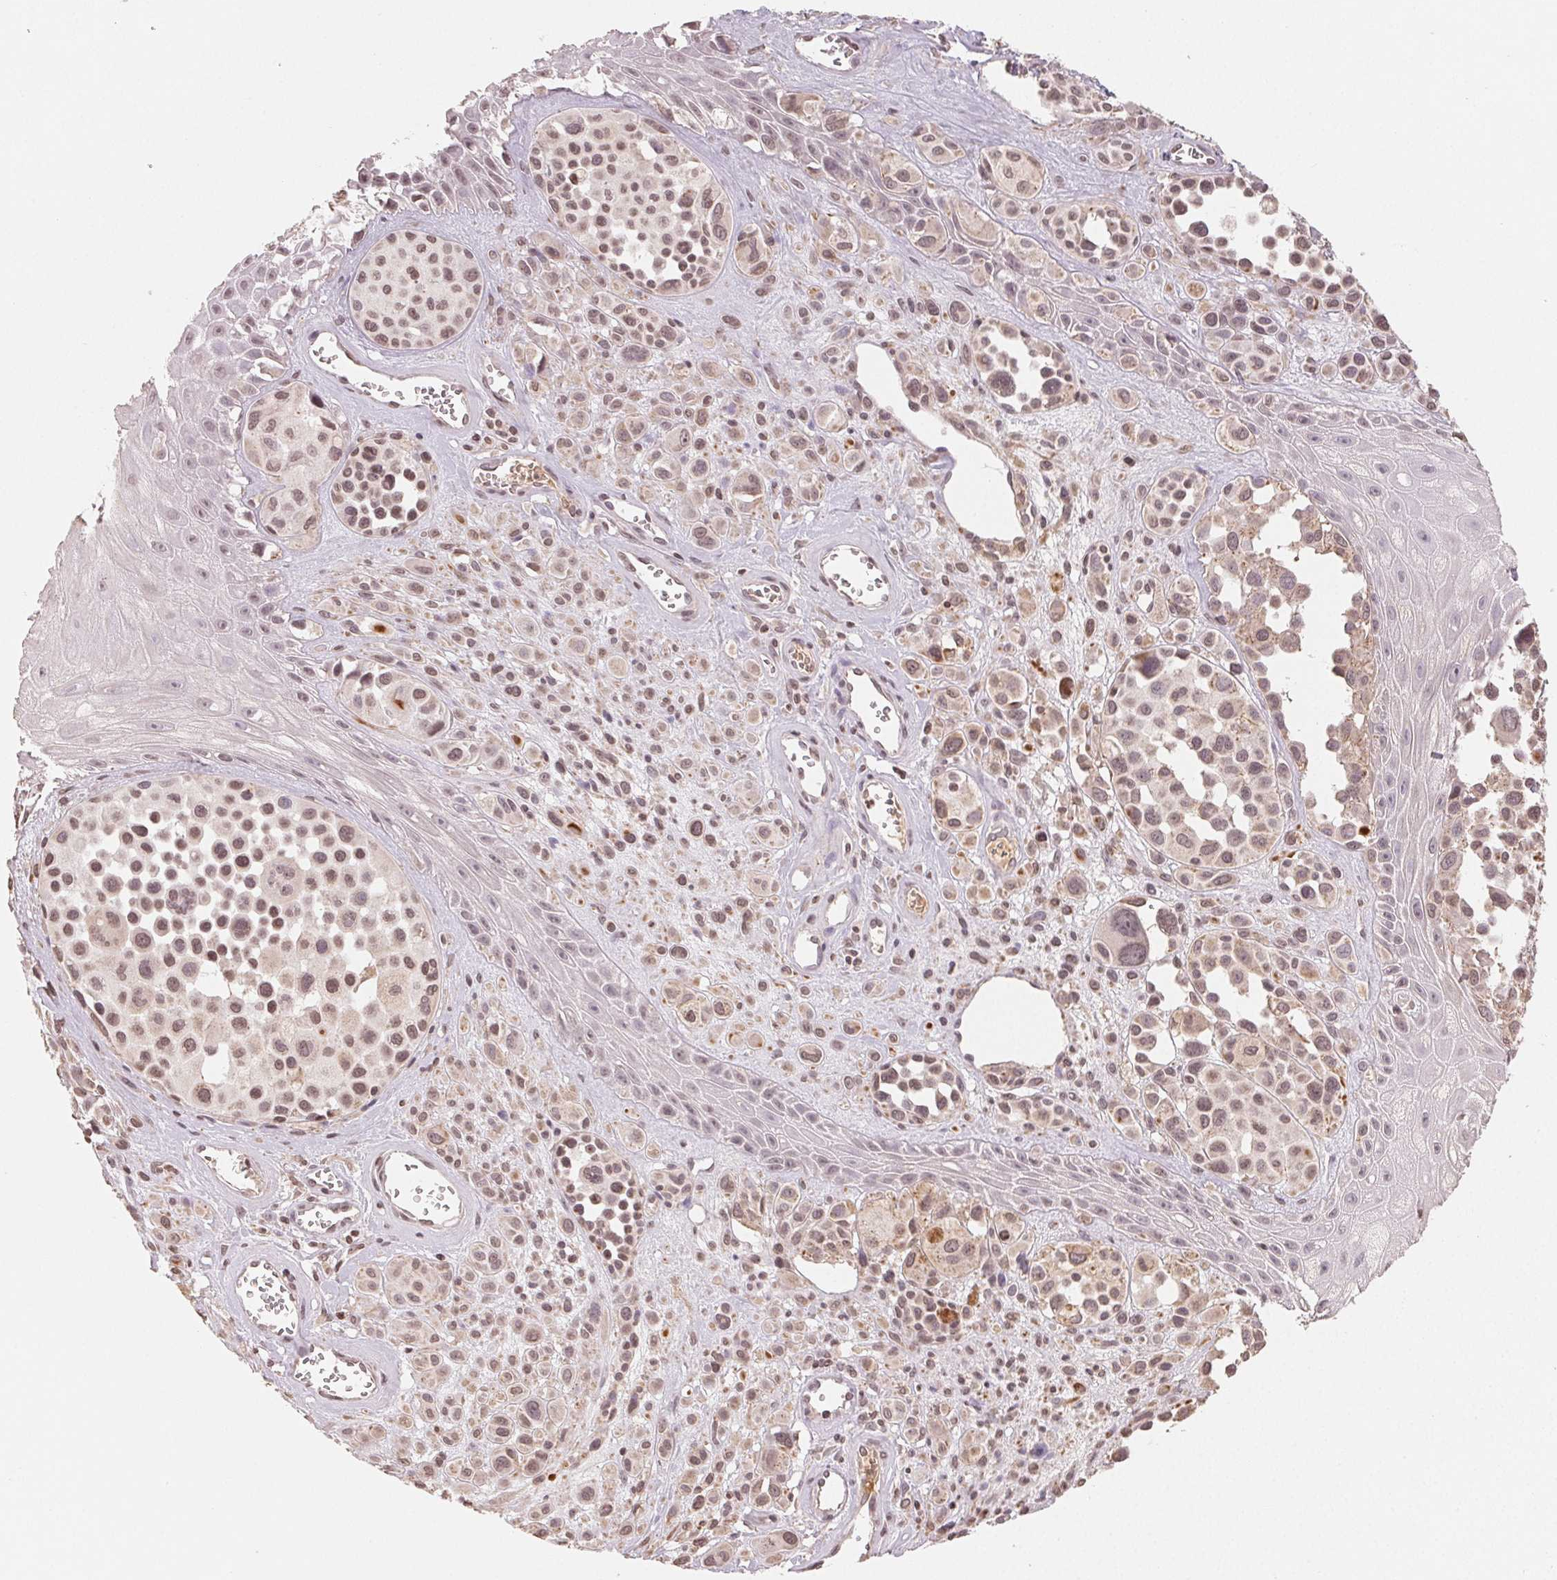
{"staining": {"intensity": "weak", "quantity": ">75%", "location": "cytoplasmic/membranous,nuclear"}, "tissue": "melanoma", "cell_type": "Tumor cells", "image_type": "cancer", "snomed": [{"axis": "morphology", "description": "Malignant melanoma, NOS"}, {"axis": "topography", "description": "Skin"}], "caption": "Tumor cells reveal low levels of weak cytoplasmic/membranous and nuclear staining in approximately >75% of cells in melanoma. (IHC, brightfield microscopy, high magnification).", "gene": "TBP", "patient": {"sex": "male", "age": 77}}